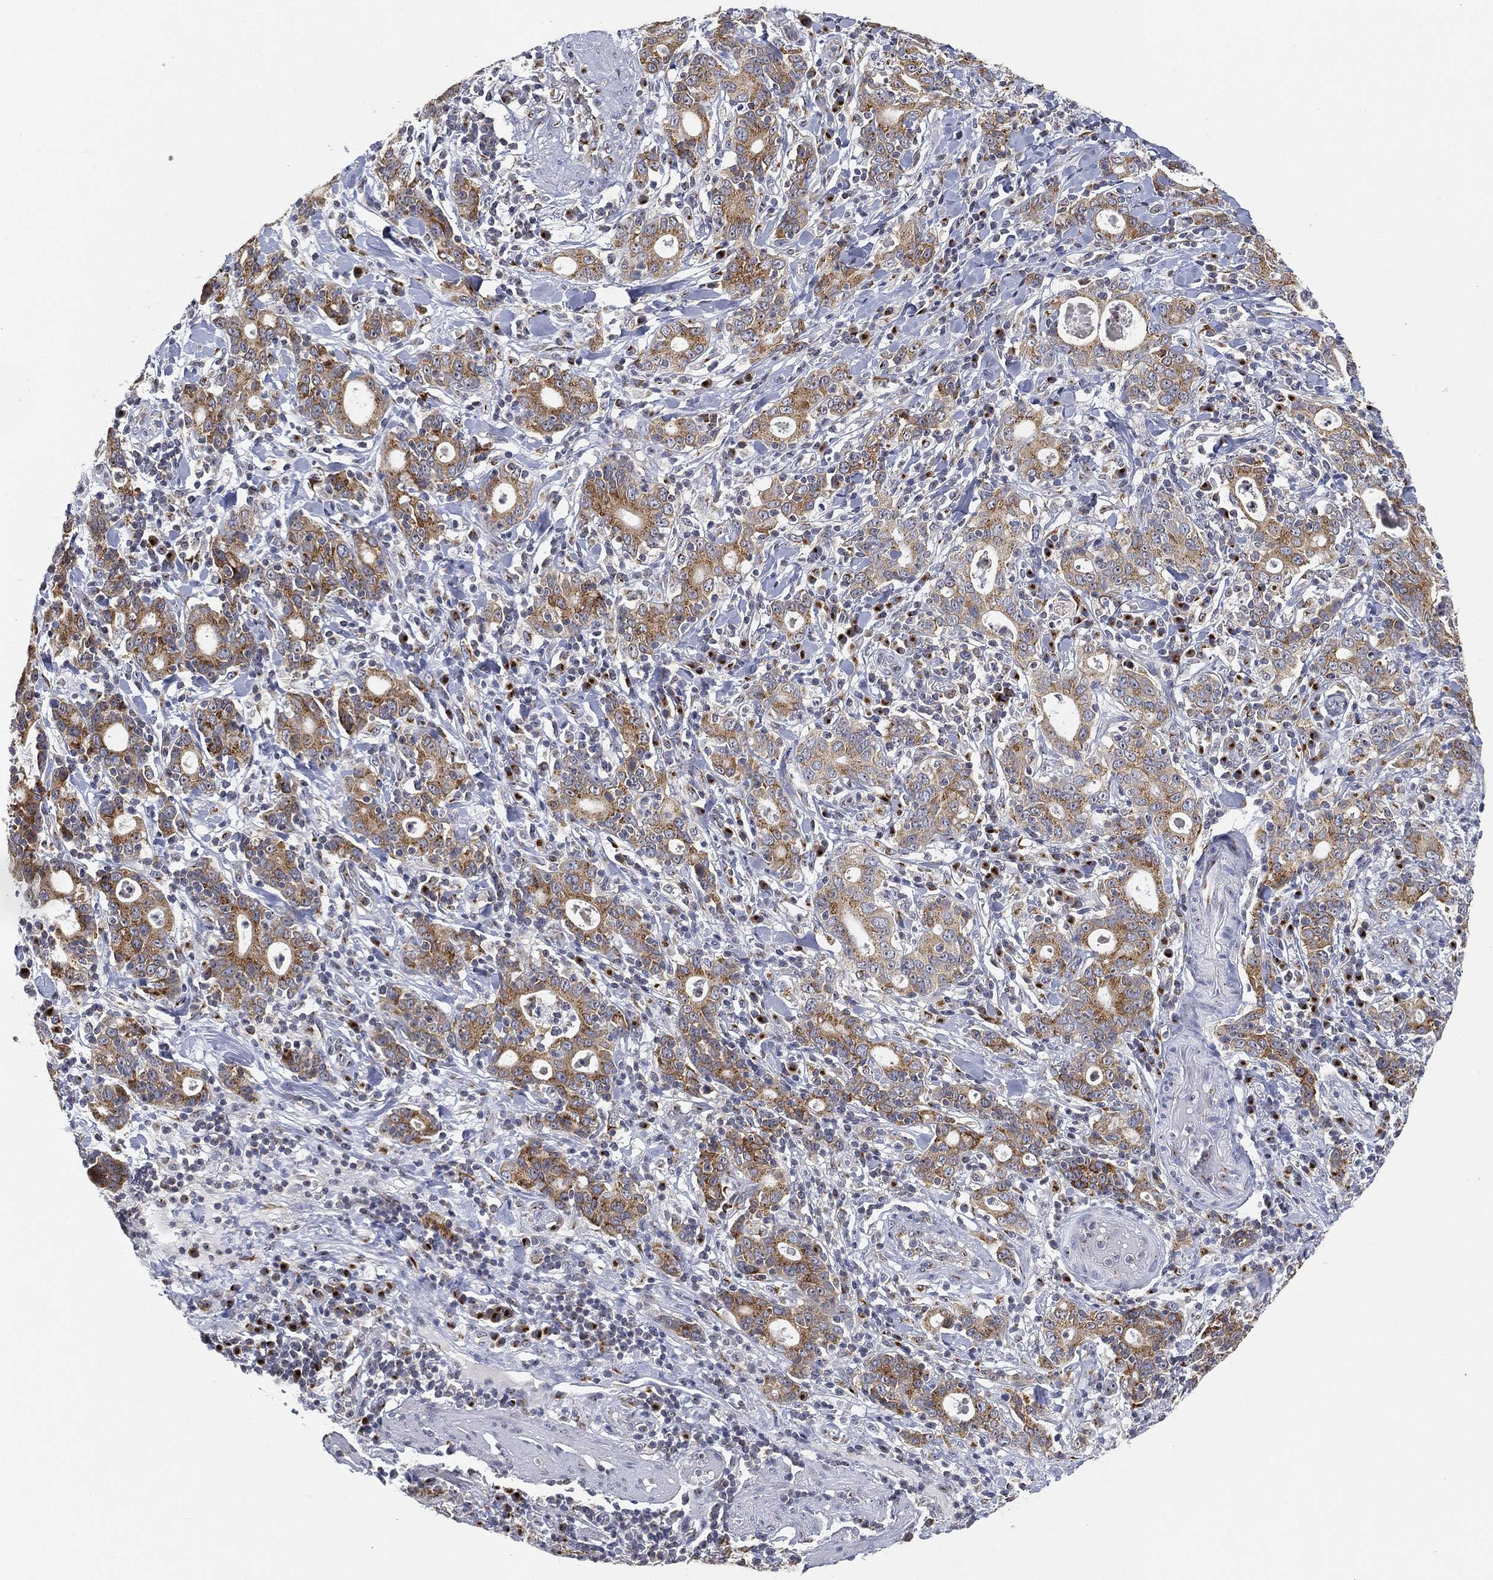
{"staining": {"intensity": "moderate", "quantity": ">75%", "location": "cytoplasmic/membranous"}, "tissue": "stomach cancer", "cell_type": "Tumor cells", "image_type": "cancer", "snomed": [{"axis": "morphology", "description": "Adenocarcinoma, NOS"}, {"axis": "topography", "description": "Stomach"}], "caption": "Tumor cells exhibit medium levels of moderate cytoplasmic/membranous staining in approximately >75% of cells in stomach cancer (adenocarcinoma).", "gene": "TICAM1", "patient": {"sex": "male", "age": 79}}